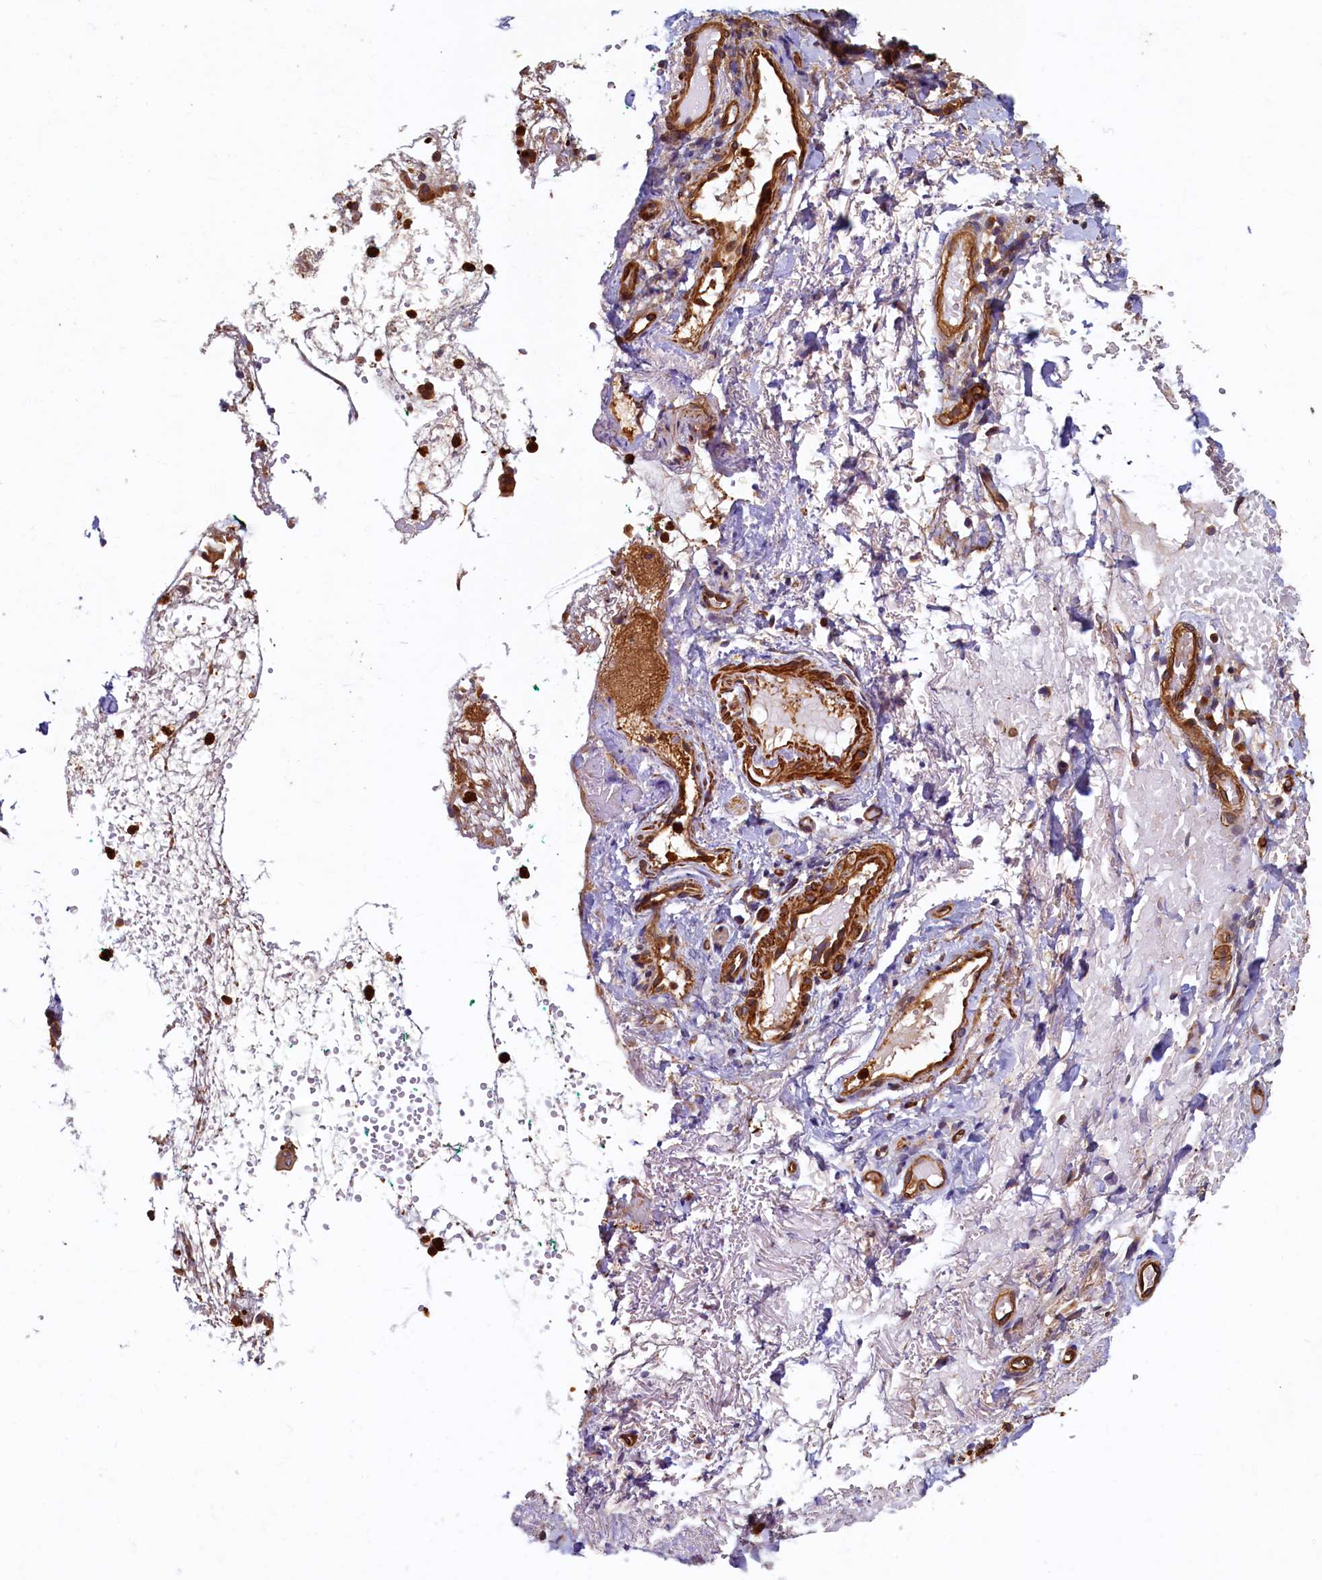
{"staining": {"intensity": "moderate", "quantity": "25%-75%", "location": "cytoplasmic/membranous"}, "tissue": "adipose tissue", "cell_type": "Adipocytes", "image_type": "normal", "snomed": [{"axis": "morphology", "description": "Normal tissue, NOS"}, {"axis": "morphology", "description": "Basal cell carcinoma"}, {"axis": "topography", "description": "Cartilage tissue"}, {"axis": "topography", "description": "Nasopharynx"}, {"axis": "topography", "description": "Oral tissue"}], "caption": "A micrograph of adipose tissue stained for a protein displays moderate cytoplasmic/membranous brown staining in adipocytes.", "gene": "CCDC102B", "patient": {"sex": "female", "age": 77}}